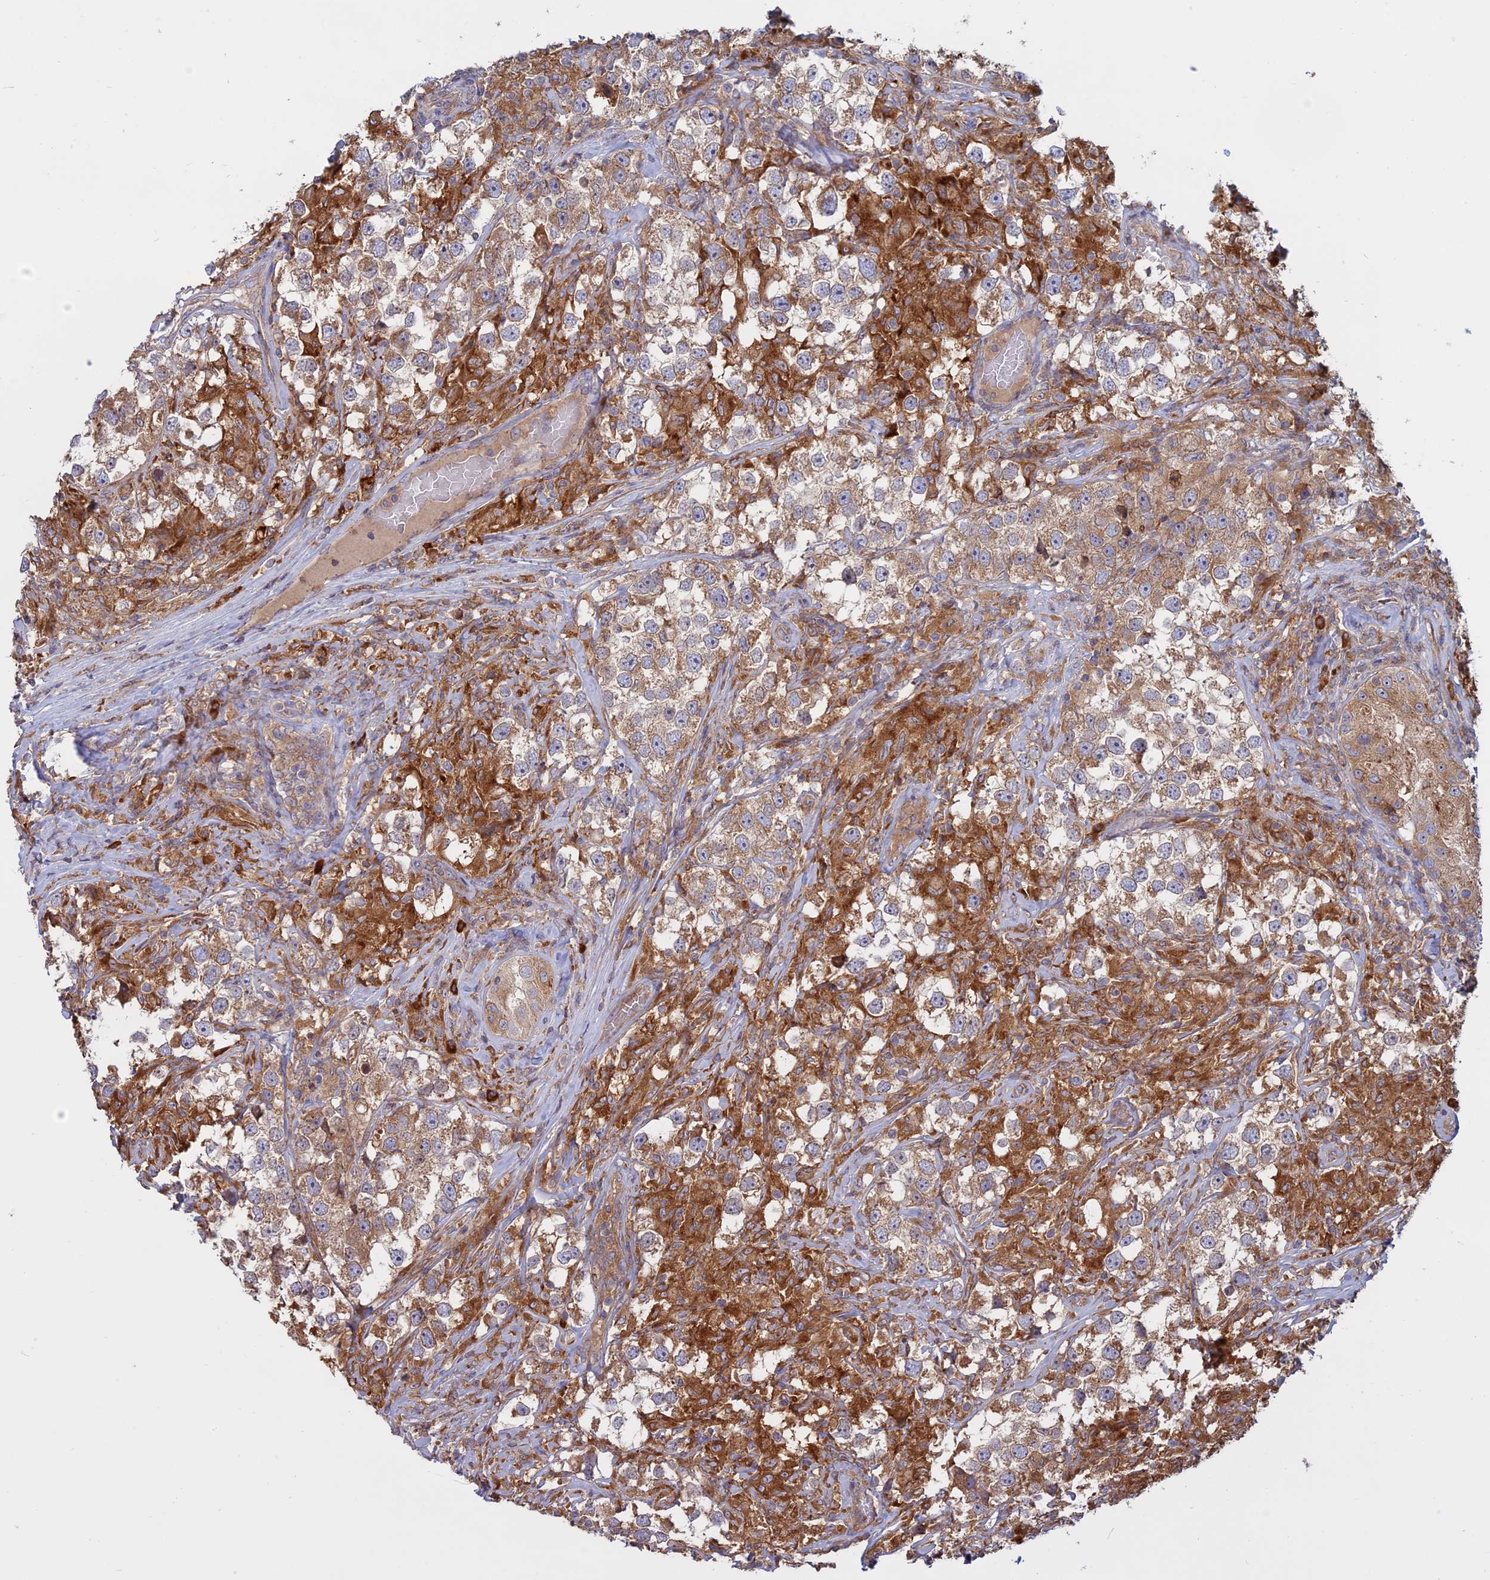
{"staining": {"intensity": "moderate", "quantity": ">75%", "location": "cytoplasmic/membranous"}, "tissue": "testis cancer", "cell_type": "Tumor cells", "image_type": "cancer", "snomed": [{"axis": "morphology", "description": "Seminoma, NOS"}, {"axis": "topography", "description": "Testis"}], "caption": "Protein expression analysis of human testis cancer (seminoma) reveals moderate cytoplasmic/membranous staining in about >75% of tumor cells. (DAB IHC, brown staining for protein, blue staining for nuclei).", "gene": "TMEM208", "patient": {"sex": "male", "age": 46}}